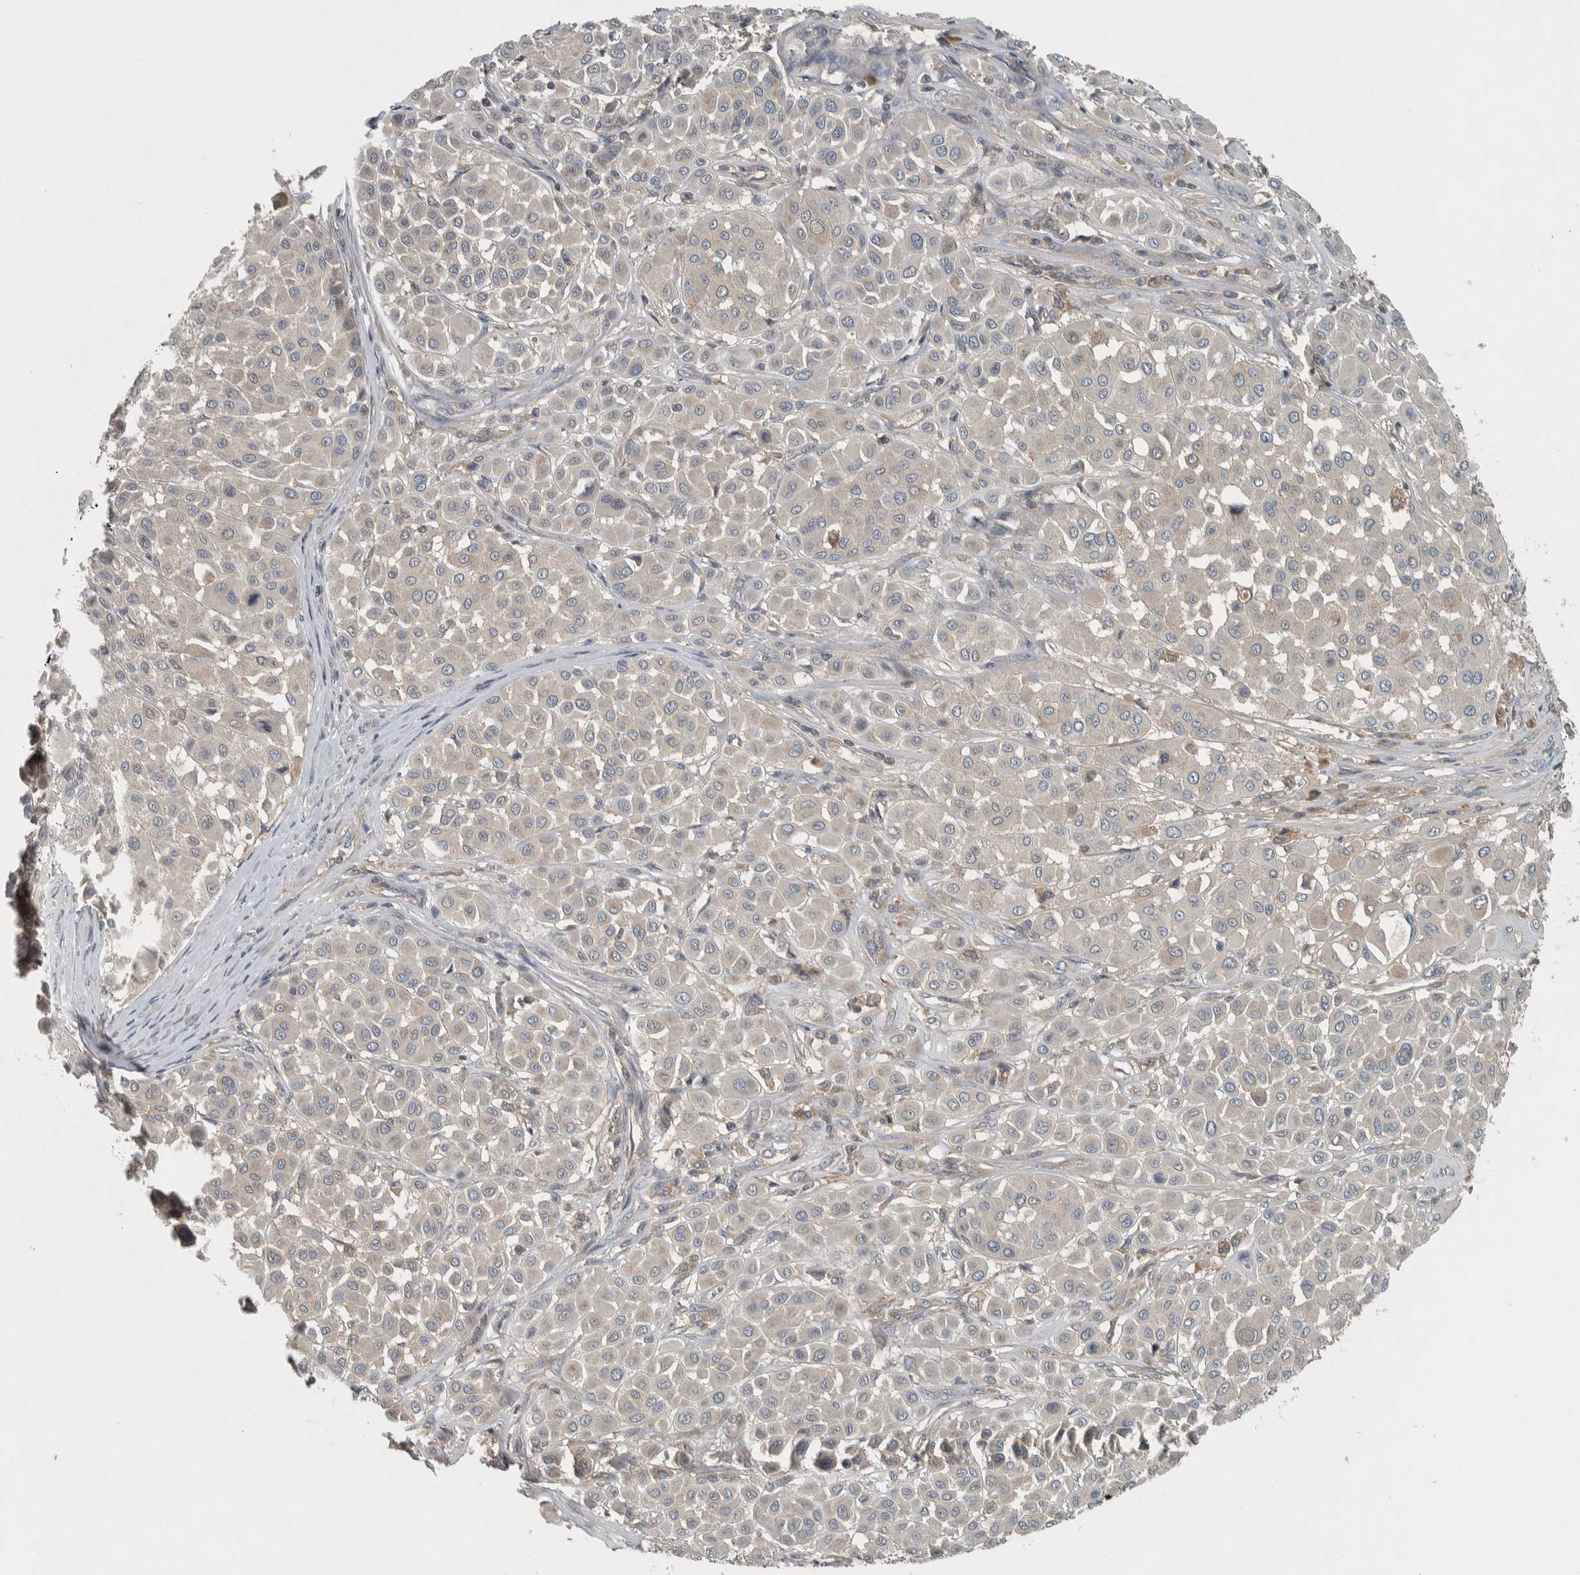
{"staining": {"intensity": "negative", "quantity": "none", "location": "none"}, "tissue": "melanoma", "cell_type": "Tumor cells", "image_type": "cancer", "snomed": [{"axis": "morphology", "description": "Malignant melanoma, Metastatic site"}, {"axis": "topography", "description": "Soft tissue"}], "caption": "IHC micrograph of neoplastic tissue: human malignant melanoma (metastatic site) stained with DAB (3,3'-diaminobenzidine) demonstrates no significant protein staining in tumor cells.", "gene": "CLCN2", "patient": {"sex": "male", "age": 41}}